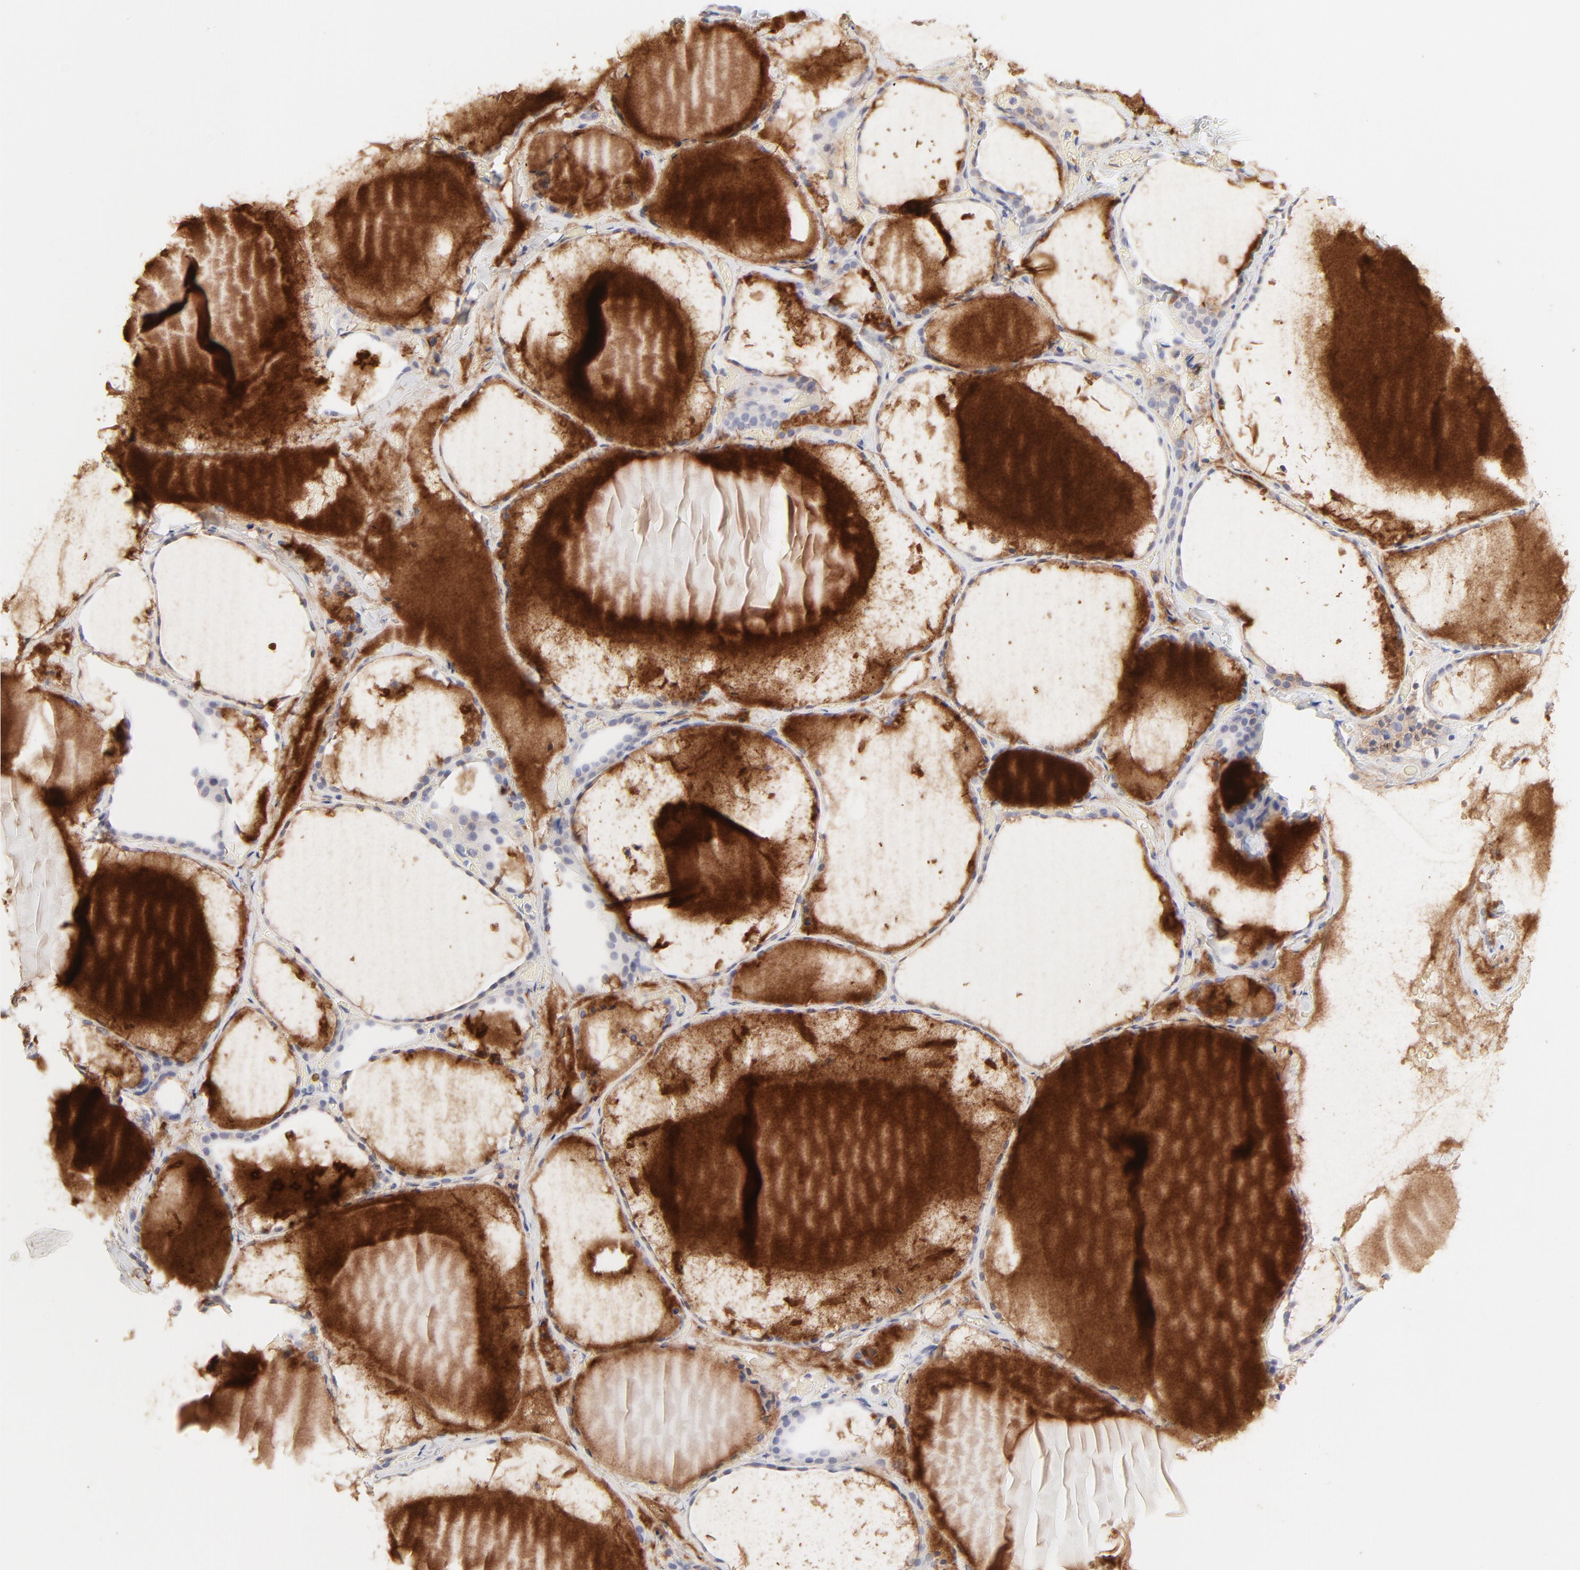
{"staining": {"intensity": "weak", "quantity": "<25%", "location": "cytoplasmic/membranous"}, "tissue": "thyroid gland", "cell_type": "Glandular cells", "image_type": "normal", "snomed": [{"axis": "morphology", "description": "Normal tissue, NOS"}, {"axis": "topography", "description": "Thyroid gland"}], "caption": "Protein analysis of unremarkable thyroid gland shows no significant expression in glandular cells.", "gene": "ELF3", "patient": {"sex": "female", "age": 22}}